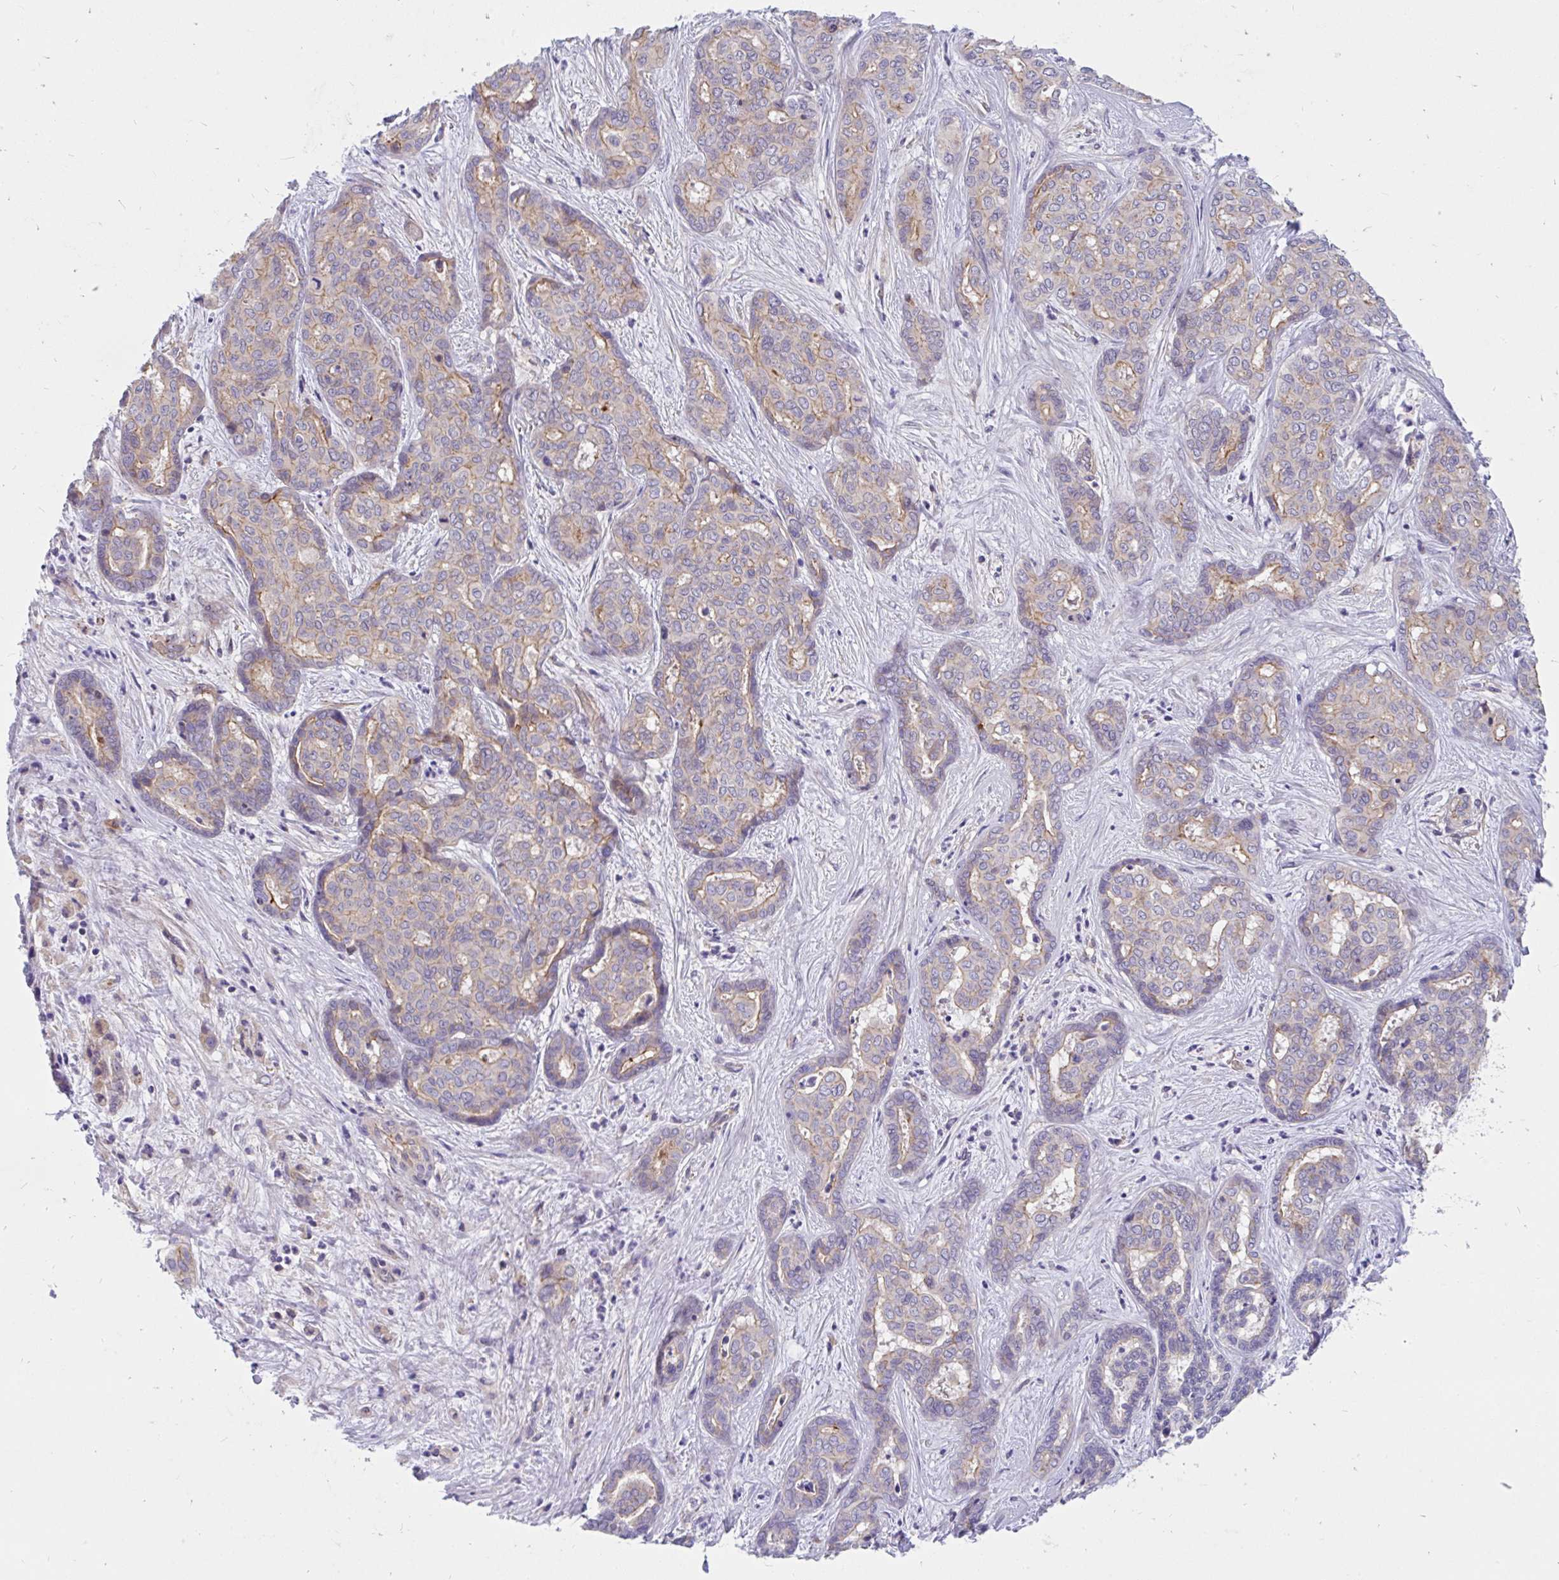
{"staining": {"intensity": "weak", "quantity": "25%-75%", "location": "cytoplasmic/membranous"}, "tissue": "liver cancer", "cell_type": "Tumor cells", "image_type": "cancer", "snomed": [{"axis": "morphology", "description": "Cholangiocarcinoma"}, {"axis": "topography", "description": "Liver"}], "caption": "An immunohistochemistry (IHC) image of neoplastic tissue is shown. Protein staining in brown shows weak cytoplasmic/membranous positivity in liver cancer (cholangiocarcinoma) within tumor cells. The protein of interest is stained brown, and the nuclei are stained in blue (DAB (3,3'-diaminobenzidine) IHC with brightfield microscopy, high magnification).", "gene": "LRRC26", "patient": {"sex": "female", "age": 64}}